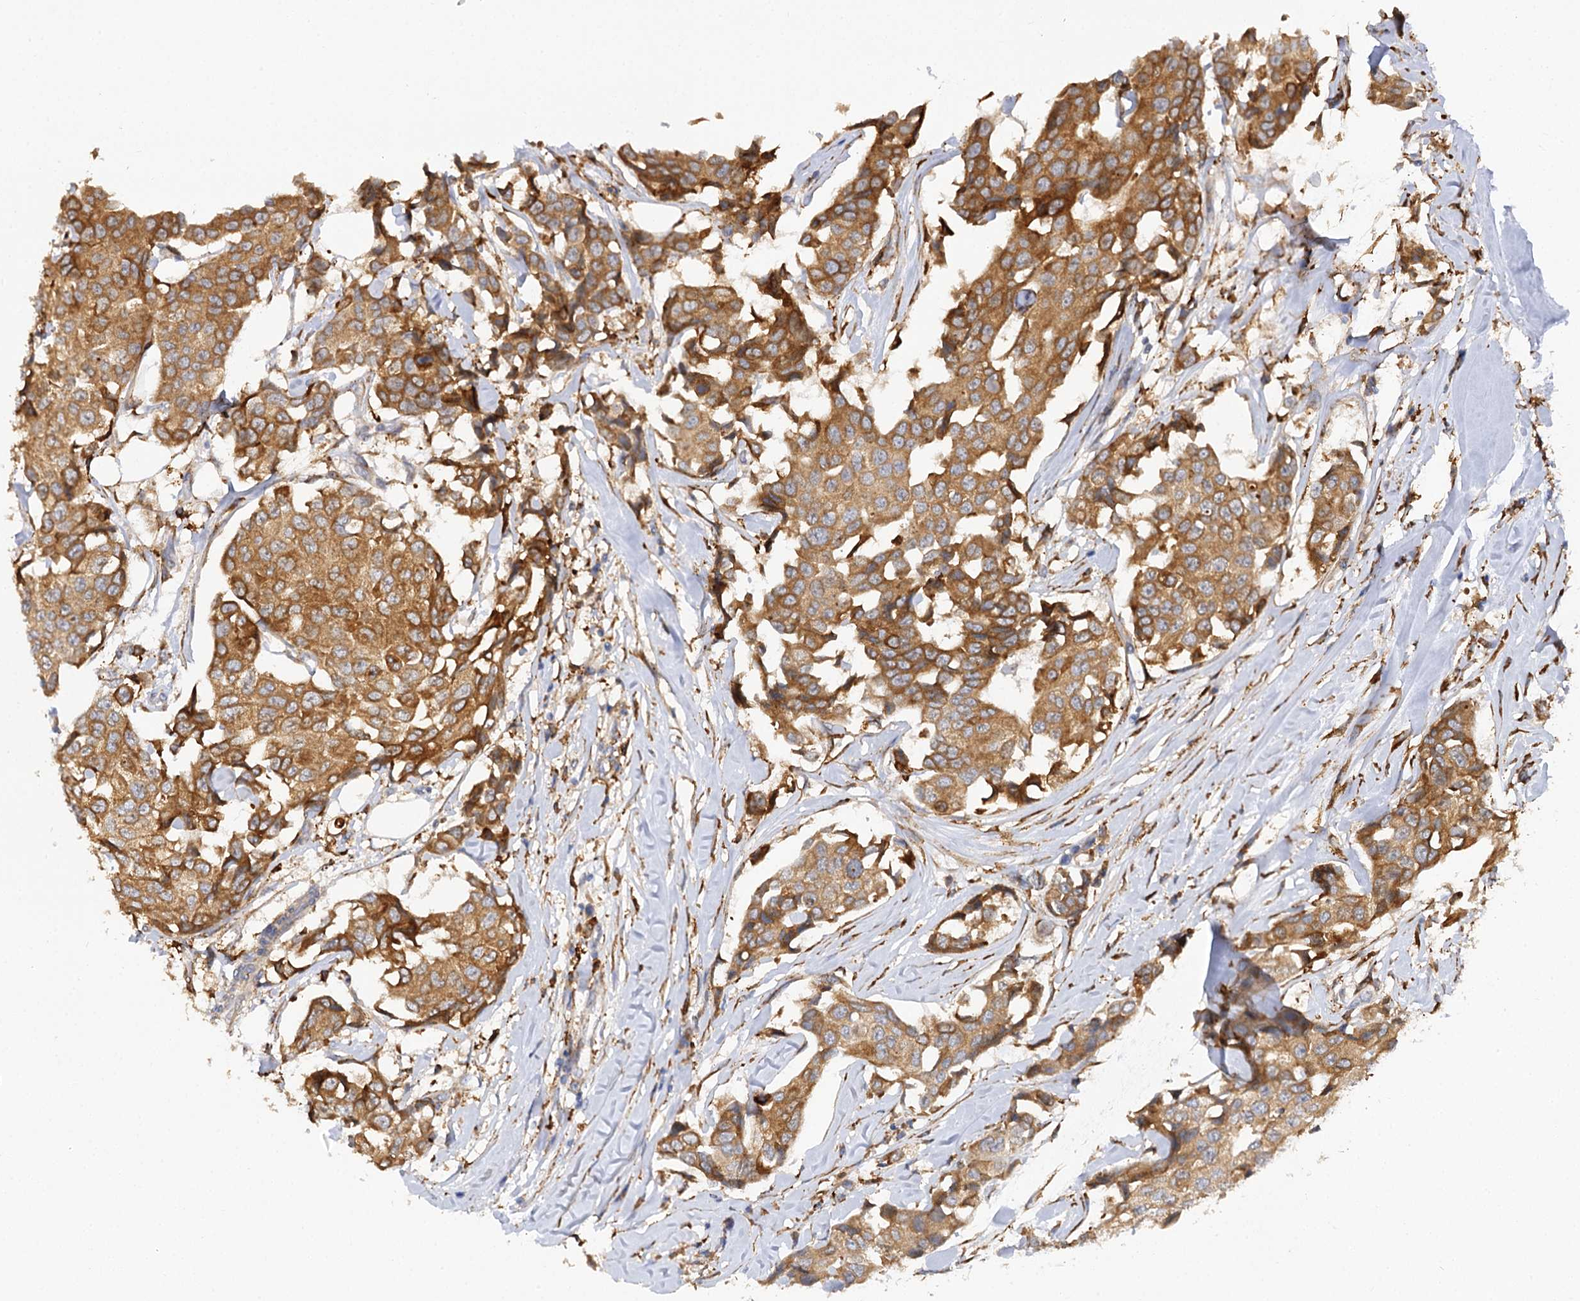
{"staining": {"intensity": "moderate", "quantity": ">75%", "location": "cytoplasmic/membranous"}, "tissue": "breast cancer", "cell_type": "Tumor cells", "image_type": "cancer", "snomed": [{"axis": "morphology", "description": "Duct carcinoma"}, {"axis": "topography", "description": "Breast"}], "caption": "A medium amount of moderate cytoplasmic/membranous positivity is appreciated in about >75% of tumor cells in breast cancer (invasive ductal carcinoma) tissue.", "gene": "PPIP5K2", "patient": {"sex": "female", "age": 80}}